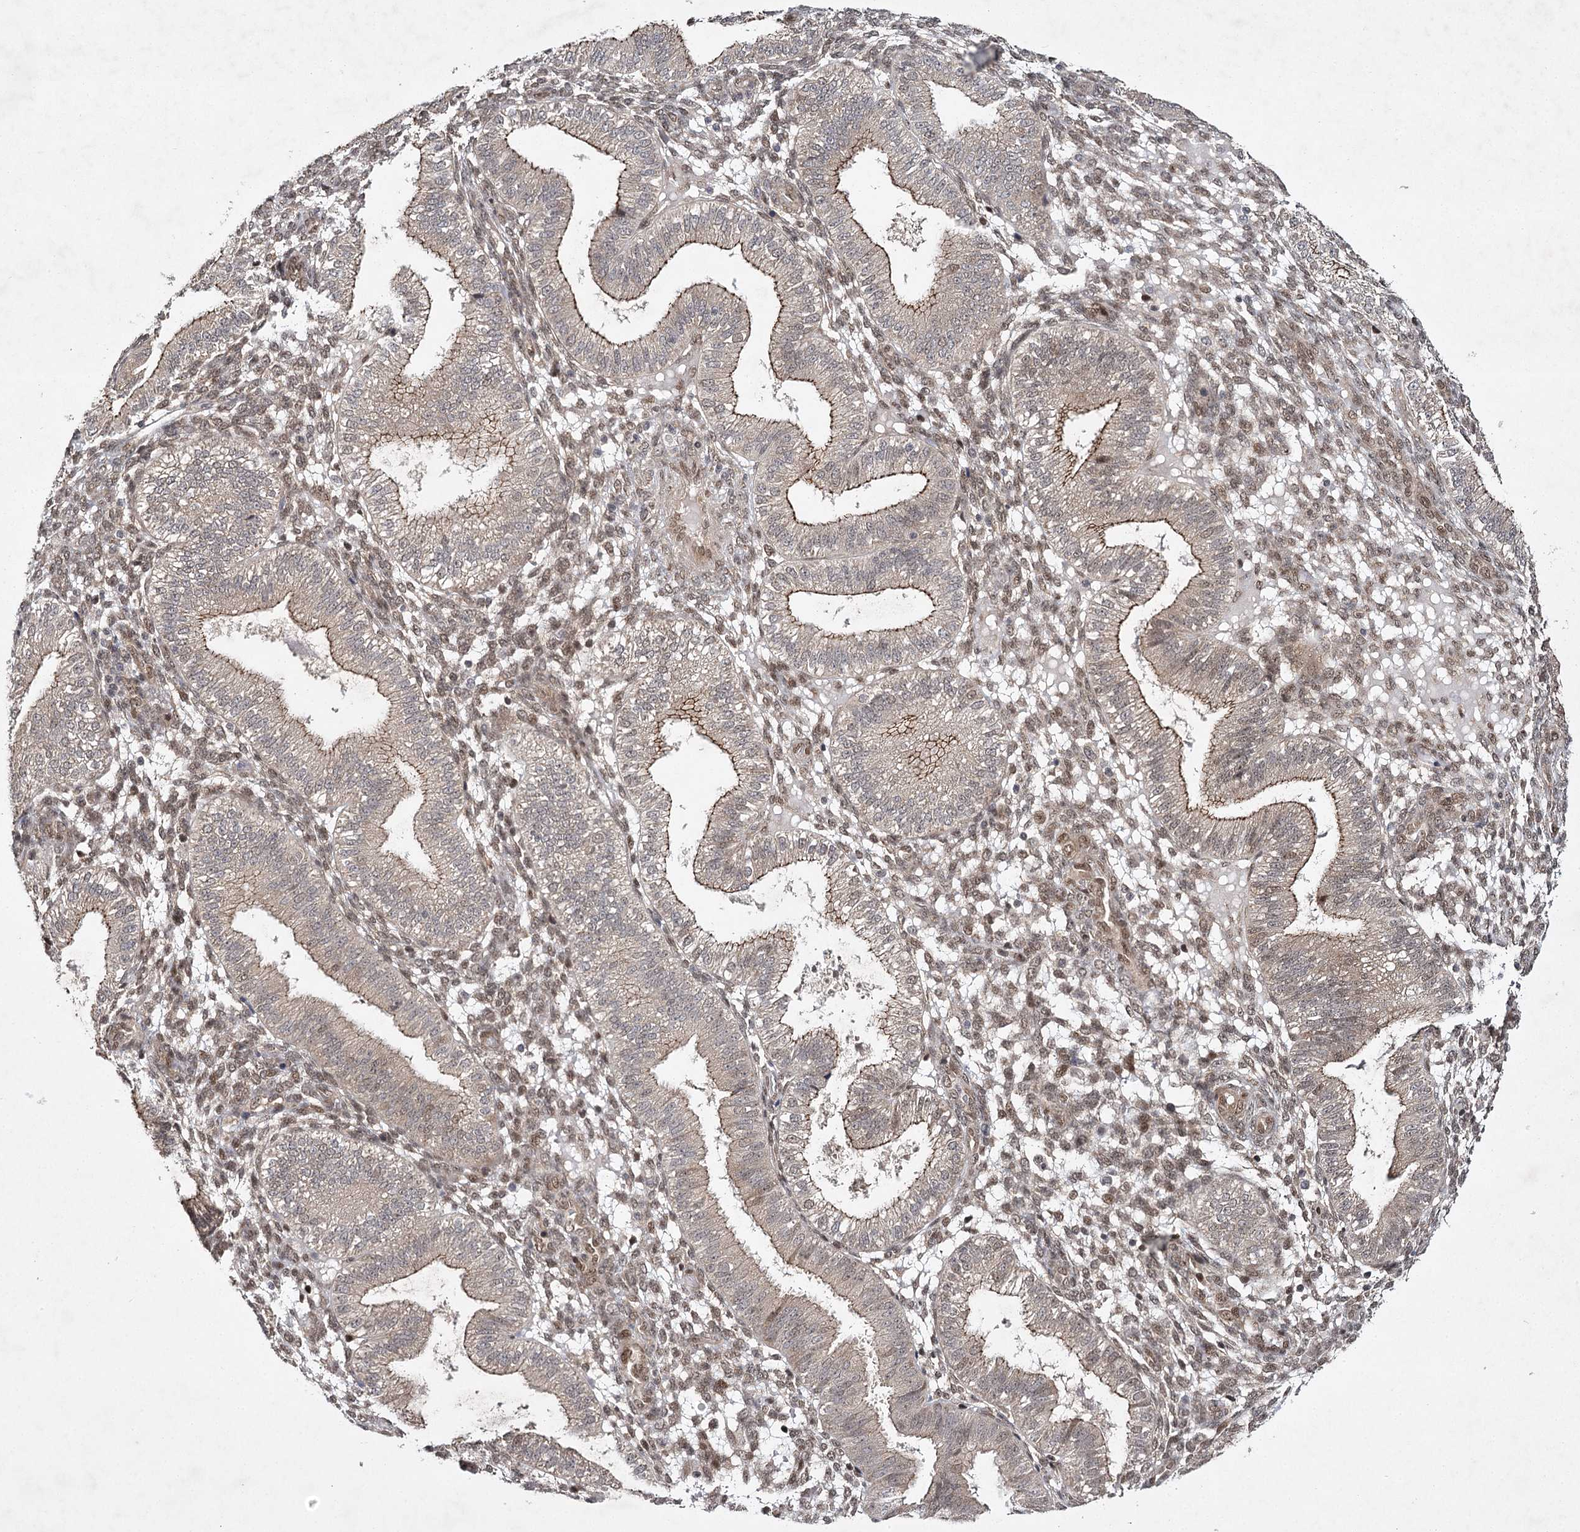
{"staining": {"intensity": "moderate", "quantity": "<25%", "location": "nuclear"}, "tissue": "endometrium", "cell_type": "Cells in endometrial stroma", "image_type": "normal", "snomed": [{"axis": "morphology", "description": "Normal tissue, NOS"}, {"axis": "topography", "description": "Endometrium"}], "caption": "The immunohistochemical stain labels moderate nuclear expression in cells in endometrial stroma of normal endometrium.", "gene": "DCUN1D4", "patient": {"sex": "female", "age": 39}}